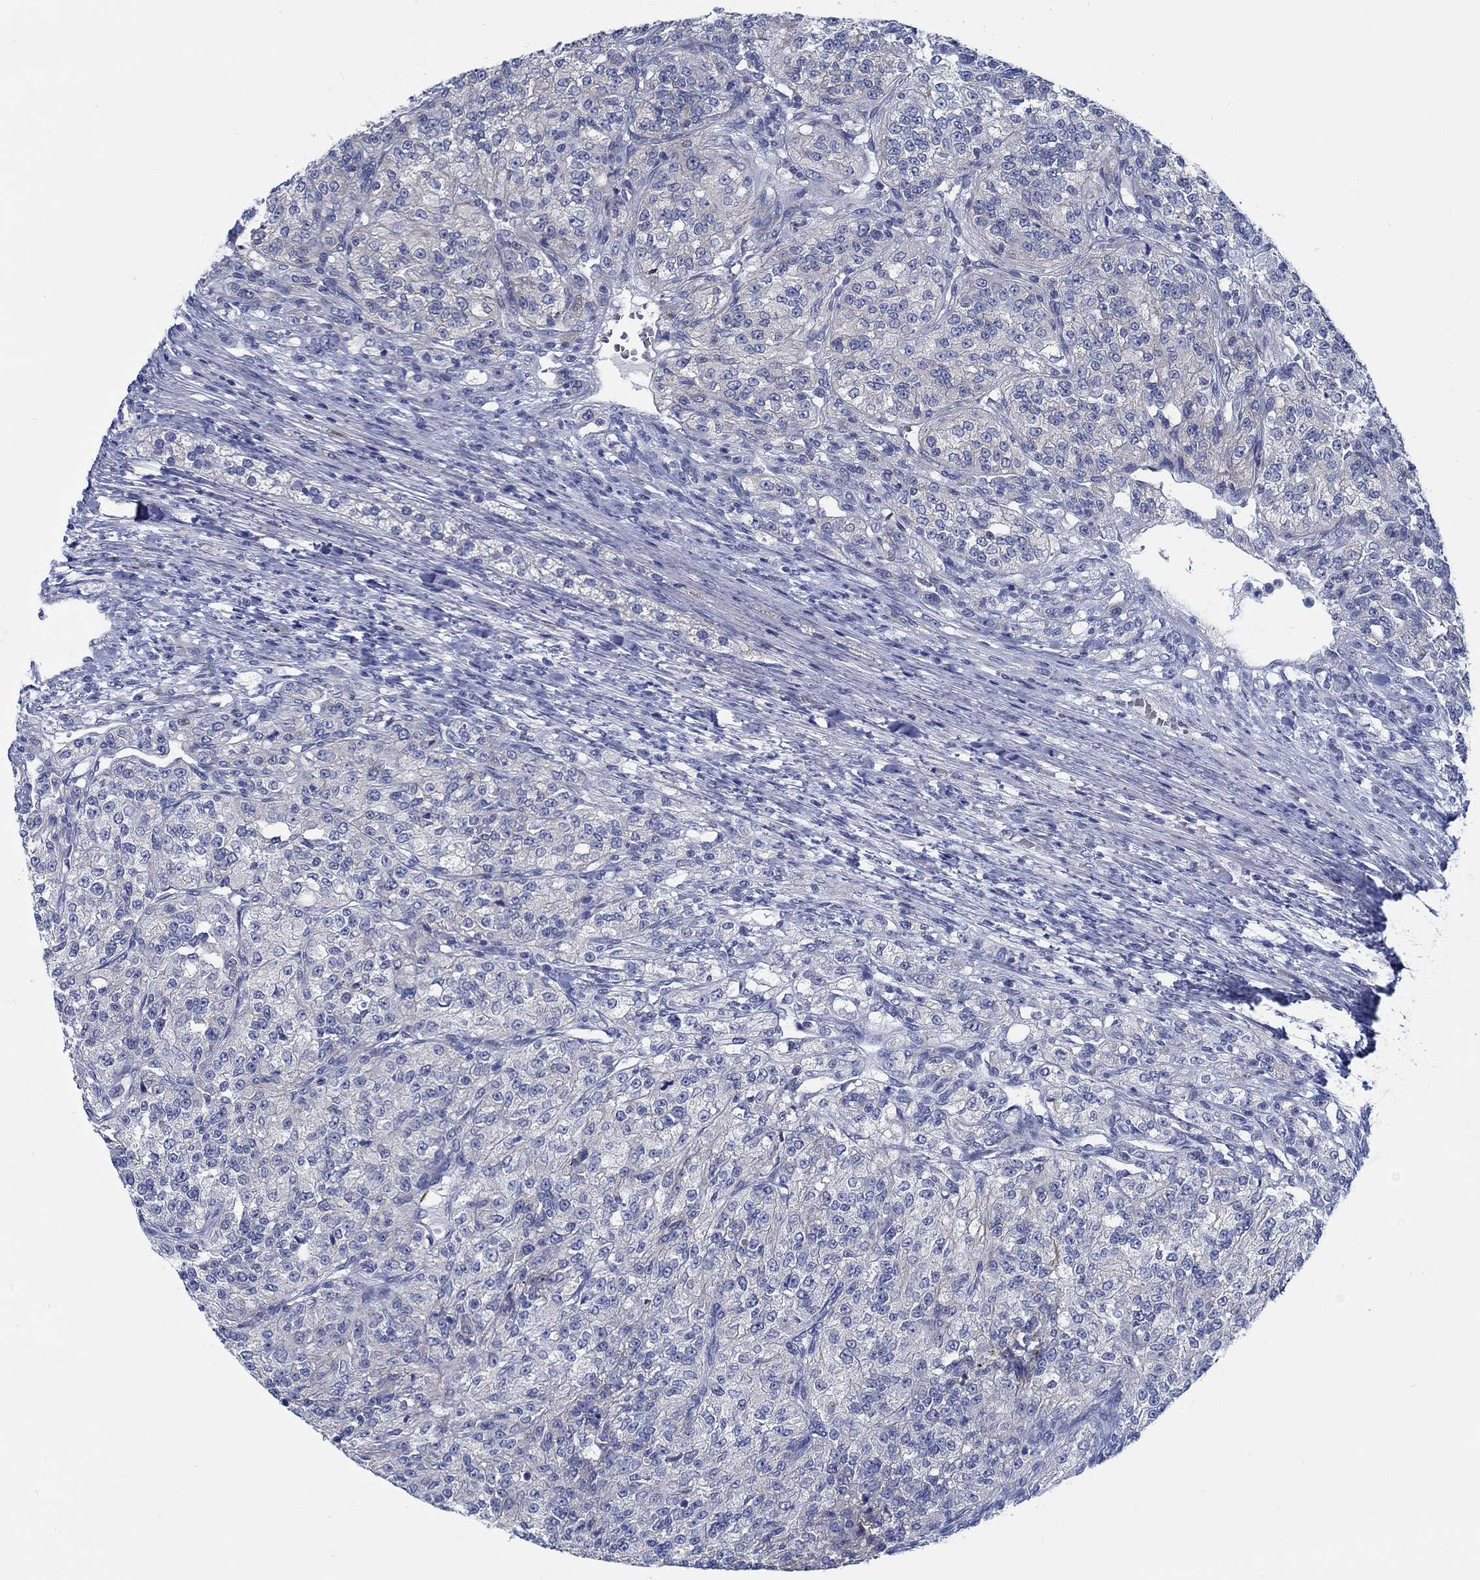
{"staining": {"intensity": "negative", "quantity": "none", "location": "none"}, "tissue": "renal cancer", "cell_type": "Tumor cells", "image_type": "cancer", "snomed": [{"axis": "morphology", "description": "Adenocarcinoma, NOS"}, {"axis": "topography", "description": "Kidney"}], "caption": "DAB immunohistochemical staining of renal cancer (adenocarcinoma) shows no significant staining in tumor cells.", "gene": "SVEP1", "patient": {"sex": "female", "age": 63}}